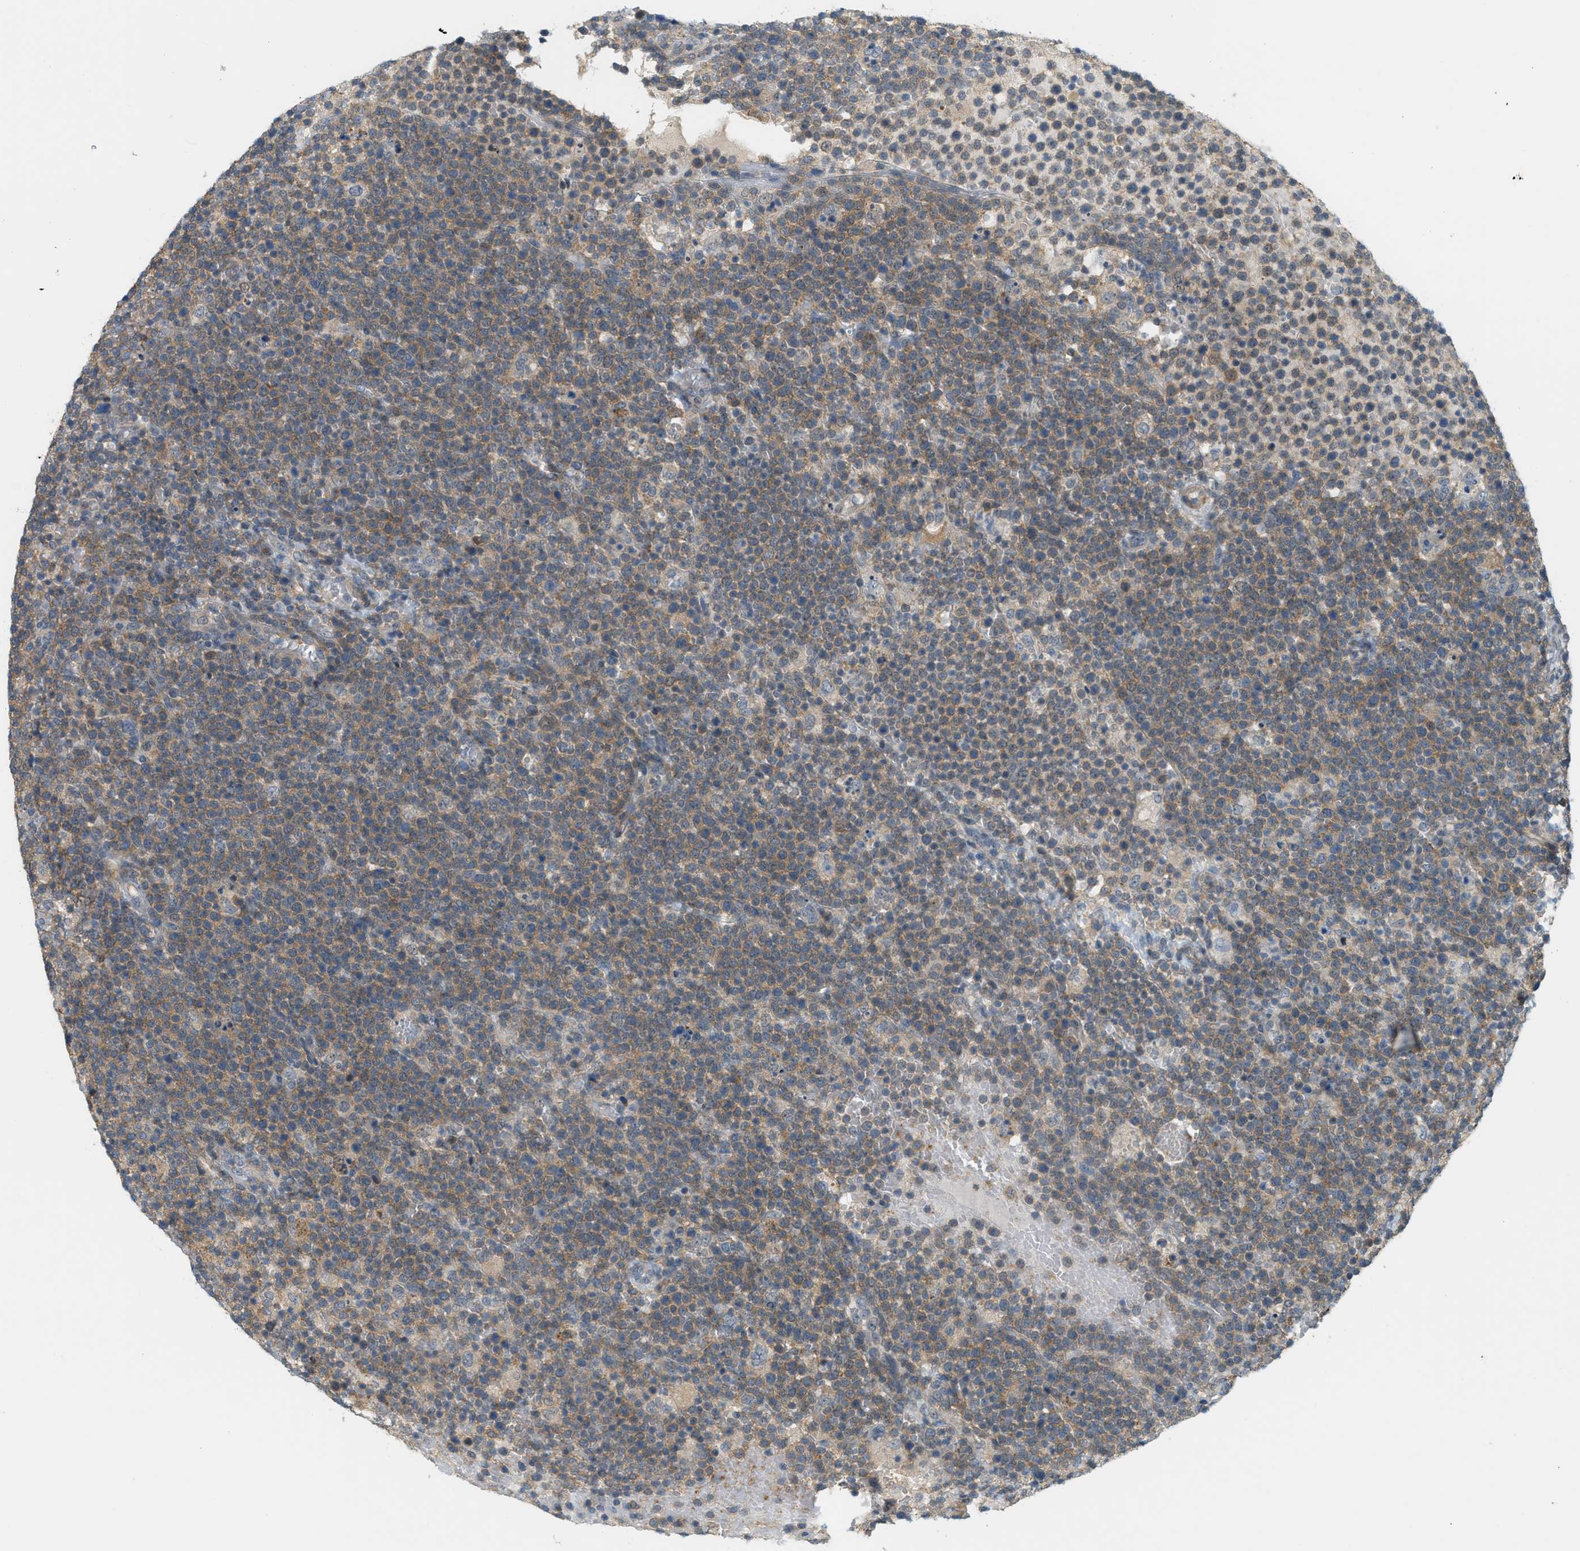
{"staining": {"intensity": "moderate", "quantity": ">75%", "location": "cytoplasmic/membranous"}, "tissue": "lymphoma", "cell_type": "Tumor cells", "image_type": "cancer", "snomed": [{"axis": "morphology", "description": "Malignant lymphoma, non-Hodgkin's type, High grade"}, {"axis": "topography", "description": "Lymph node"}], "caption": "This is an image of immunohistochemistry (IHC) staining of lymphoma, which shows moderate positivity in the cytoplasmic/membranous of tumor cells.", "gene": "PDCL3", "patient": {"sex": "male", "age": 61}}